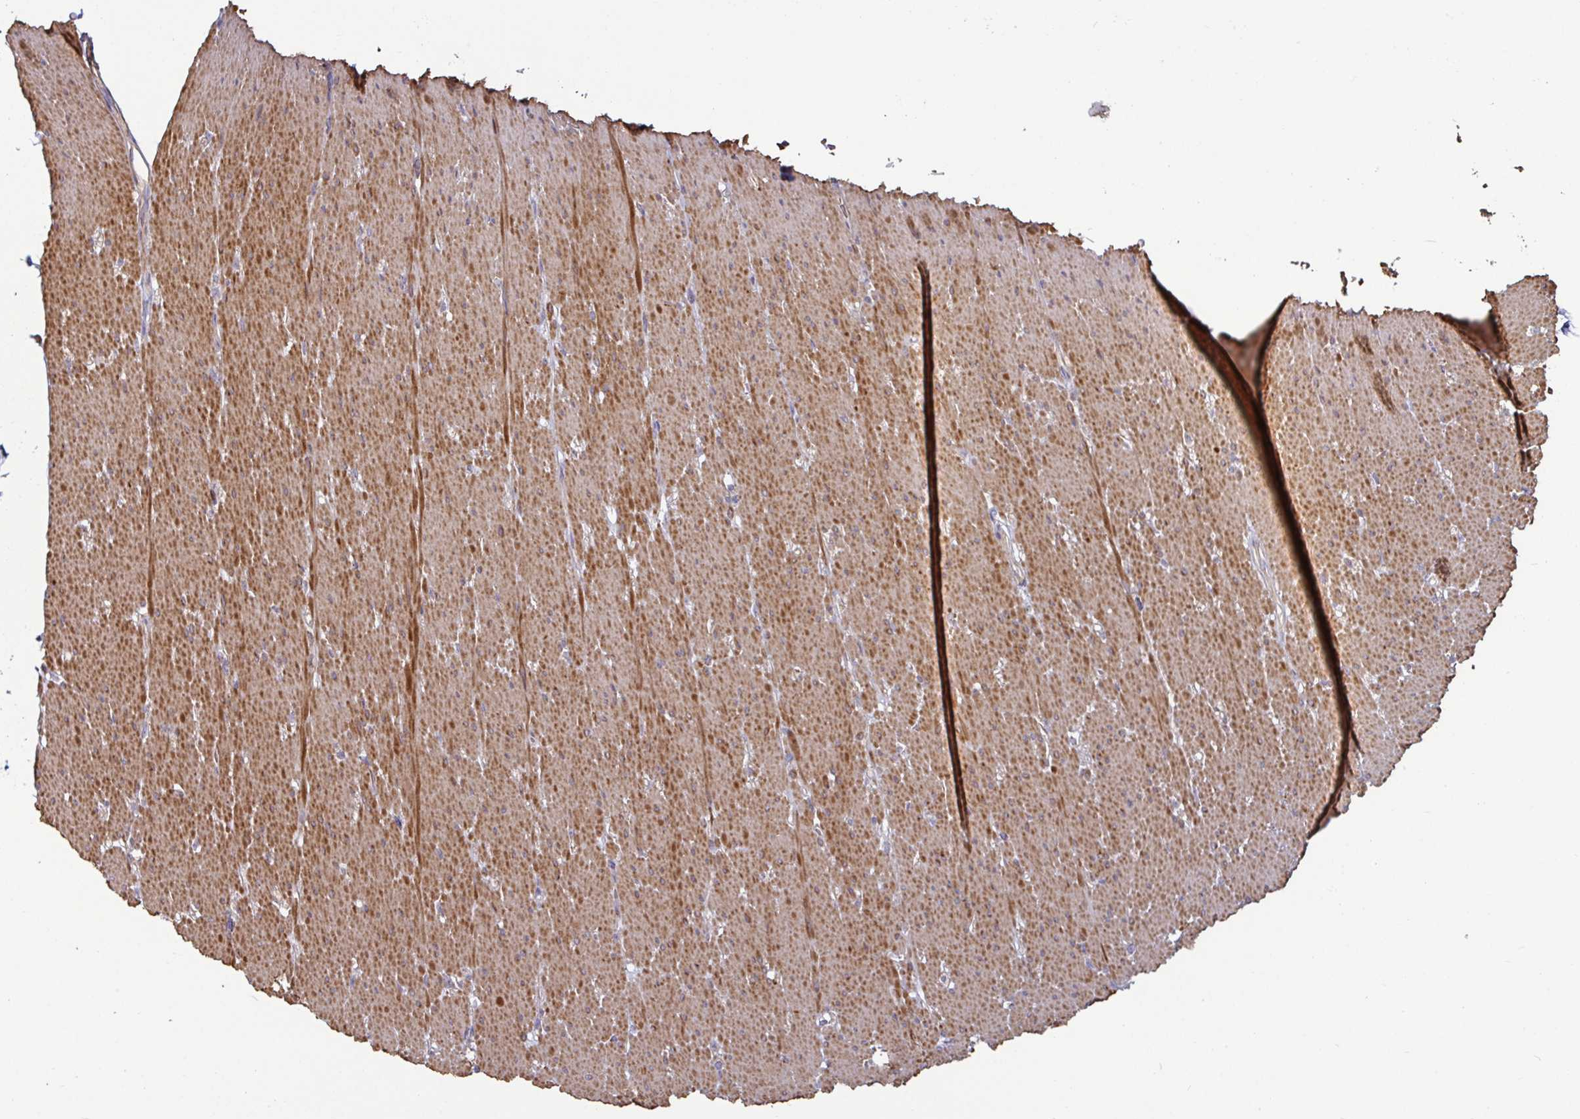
{"staining": {"intensity": "moderate", "quantity": ">75%", "location": "cytoplasmic/membranous"}, "tissue": "smooth muscle", "cell_type": "Smooth muscle cells", "image_type": "normal", "snomed": [{"axis": "morphology", "description": "Normal tissue, NOS"}, {"axis": "topography", "description": "Smooth muscle"}, {"axis": "topography", "description": "Rectum"}], "caption": "A histopathology image of human smooth muscle stained for a protein displays moderate cytoplasmic/membranous brown staining in smooth muscle cells.", "gene": "SPRY1", "patient": {"sex": "male", "age": 53}}